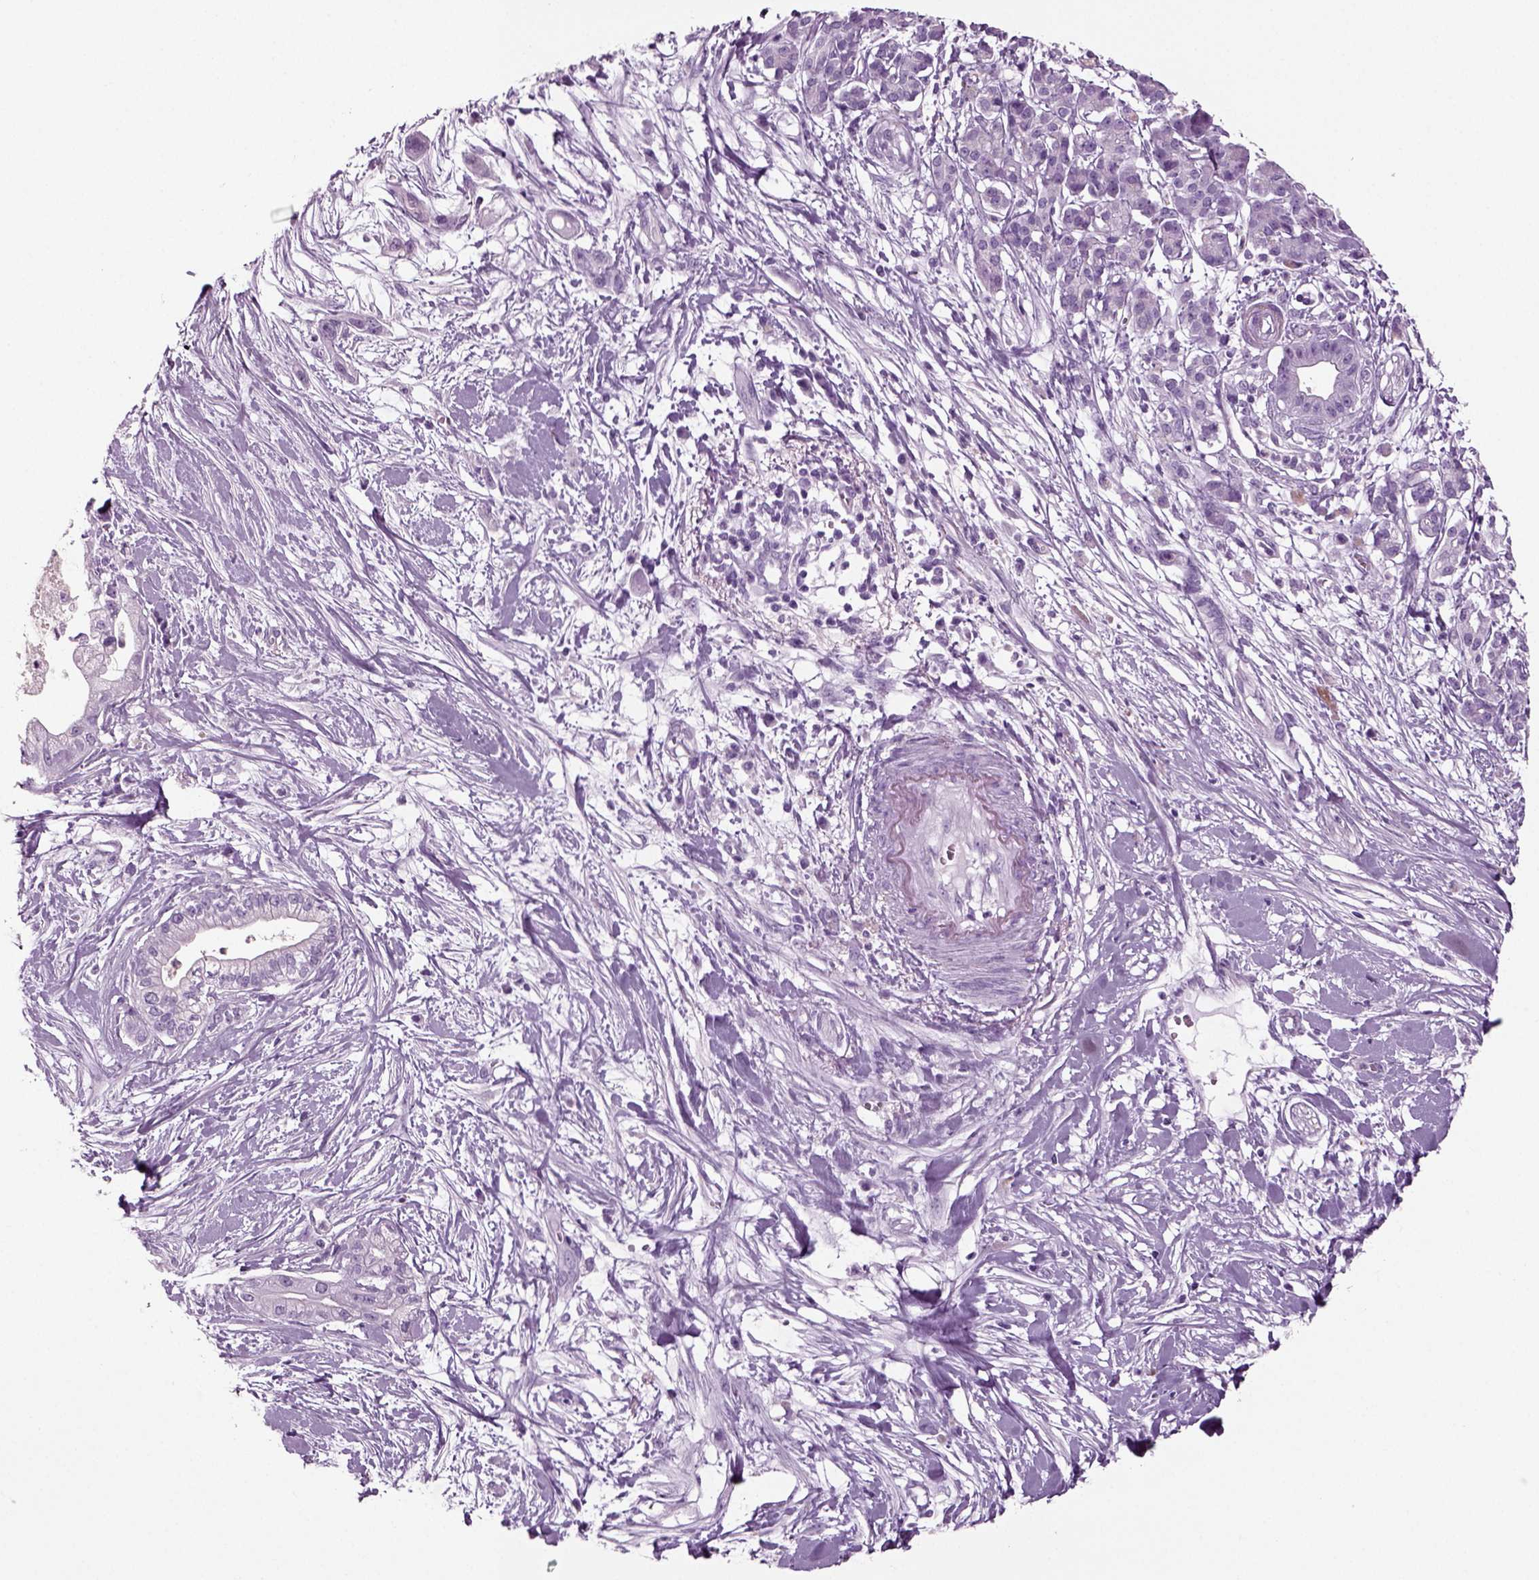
{"staining": {"intensity": "negative", "quantity": "none", "location": "none"}, "tissue": "pancreatic cancer", "cell_type": "Tumor cells", "image_type": "cancer", "snomed": [{"axis": "morphology", "description": "Normal tissue, NOS"}, {"axis": "morphology", "description": "Adenocarcinoma, NOS"}, {"axis": "topography", "description": "Lymph node"}, {"axis": "topography", "description": "Pancreas"}], "caption": "Tumor cells show no significant positivity in pancreatic adenocarcinoma.", "gene": "CRABP1", "patient": {"sex": "female", "age": 58}}